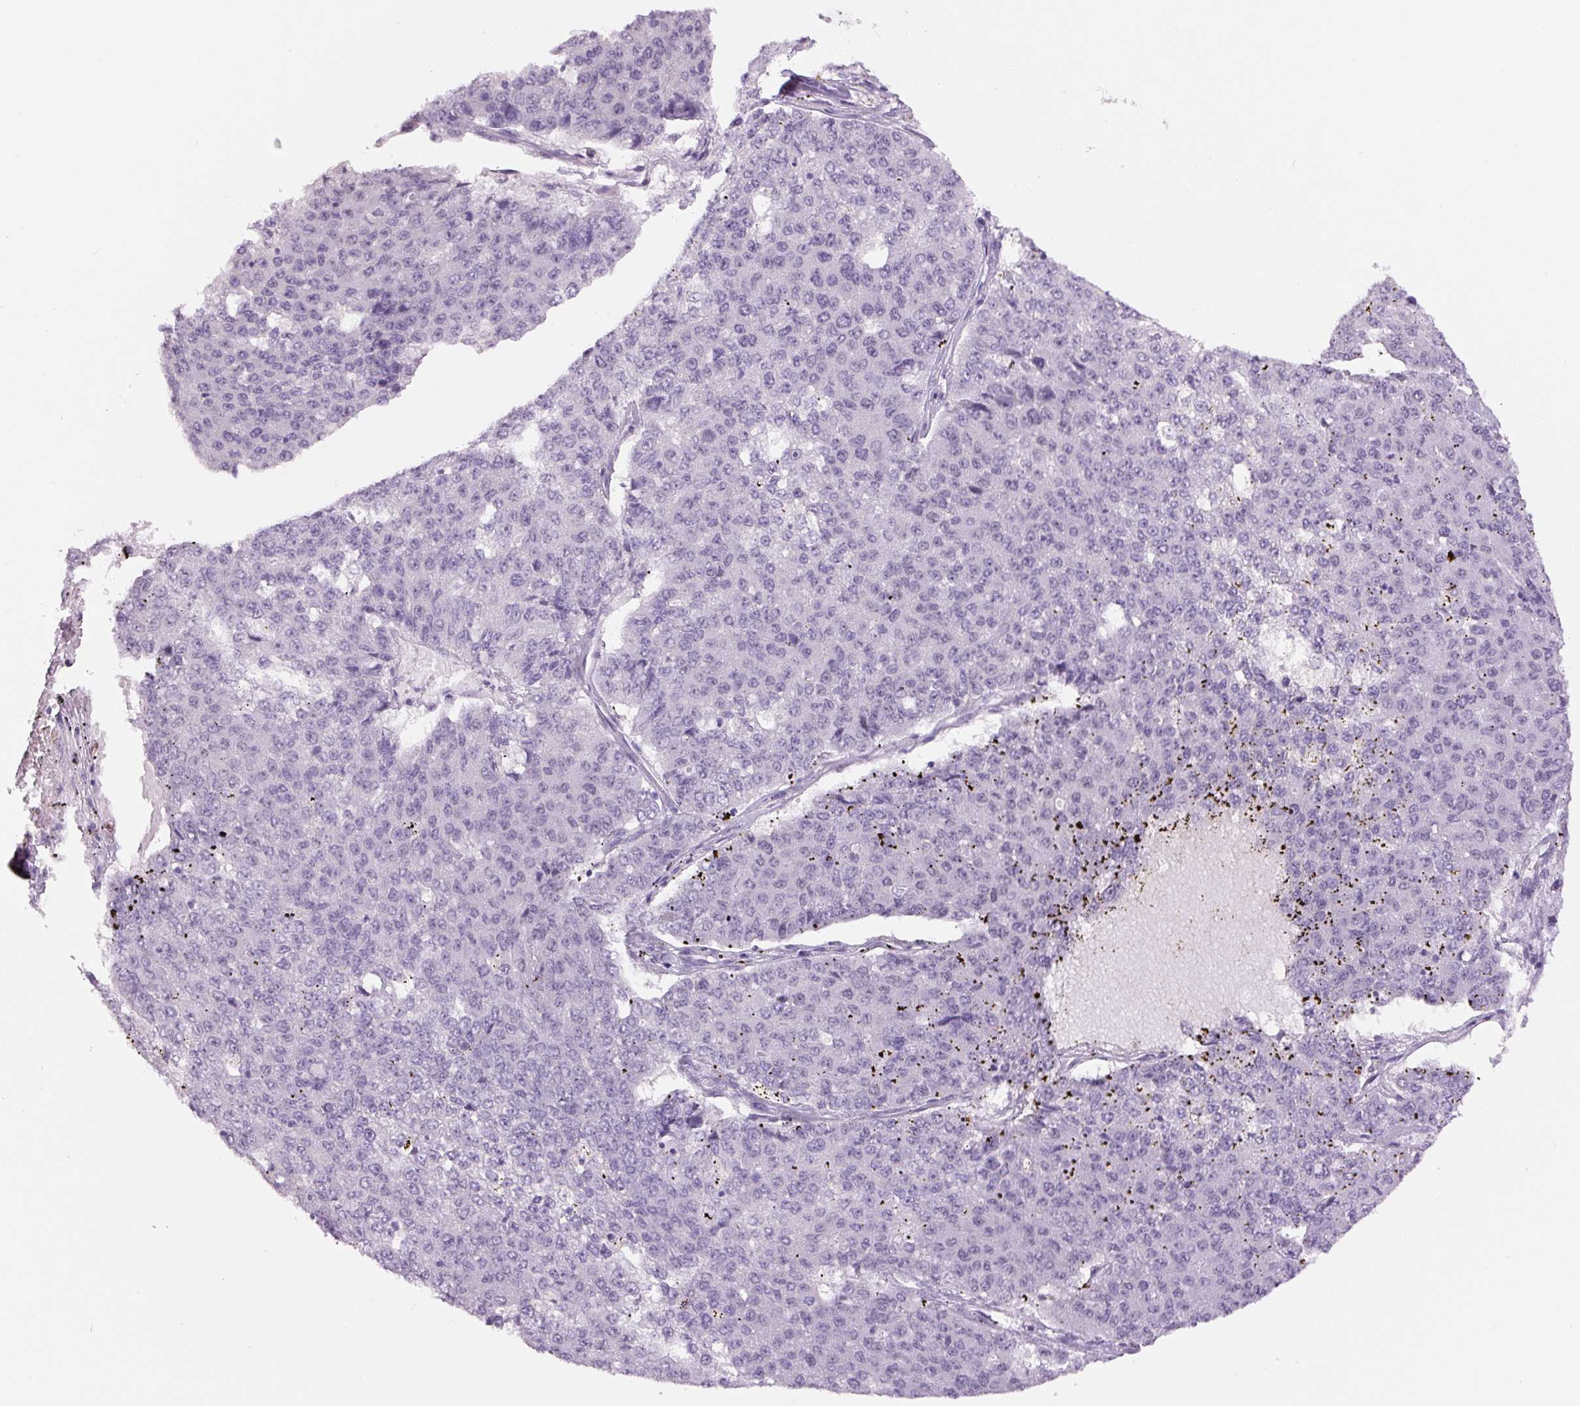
{"staining": {"intensity": "negative", "quantity": "none", "location": "none"}, "tissue": "pancreatic cancer", "cell_type": "Tumor cells", "image_type": "cancer", "snomed": [{"axis": "morphology", "description": "Adenocarcinoma, NOS"}, {"axis": "topography", "description": "Pancreas"}], "caption": "High magnification brightfield microscopy of adenocarcinoma (pancreatic) stained with DAB (3,3'-diaminobenzidine) (brown) and counterstained with hematoxylin (blue): tumor cells show no significant positivity.", "gene": "SIX1", "patient": {"sex": "male", "age": 50}}